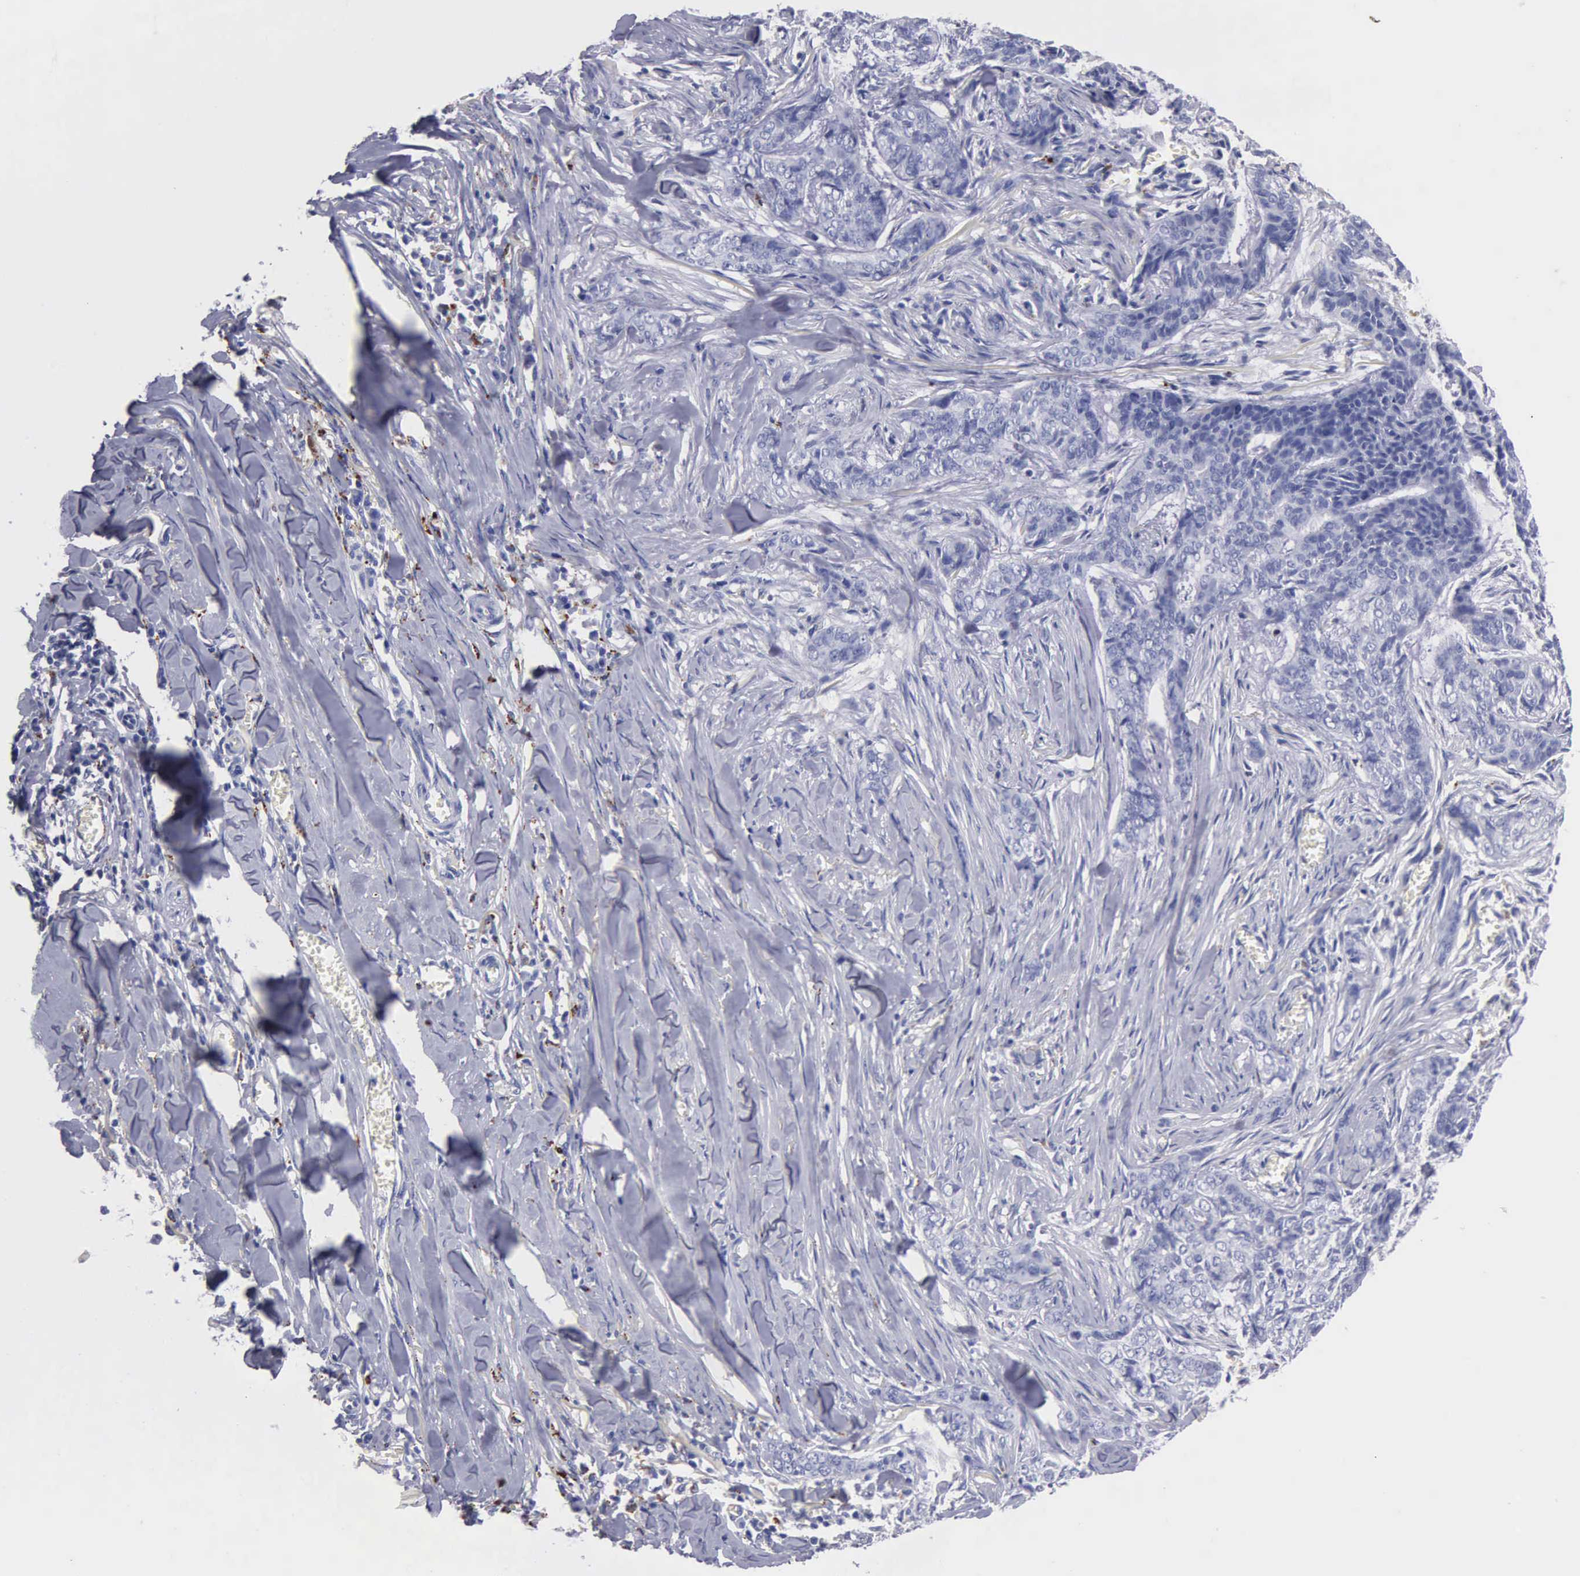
{"staining": {"intensity": "negative", "quantity": "none", "location": "none"}, "tissue": "skin cancer", "cell_type": "Tumor cells", "image_type": "cancer", "snomed": [{"axis": "morphology", "description": "Normal tissue, NOS"}, {"axis": "morphology", "description": "Basal cell carcinoma"}, {"axis": "topography", "description": "Skin"}], "caption": "High magnification brightfield microscopy of skin basal cell carcinoma stained with DAB (brown) and counterstained with hematoxylin (blue): tumor cells show no significant positivity.", "gene": "CTSL", "patient": {"sex": "female", "age": 65}}